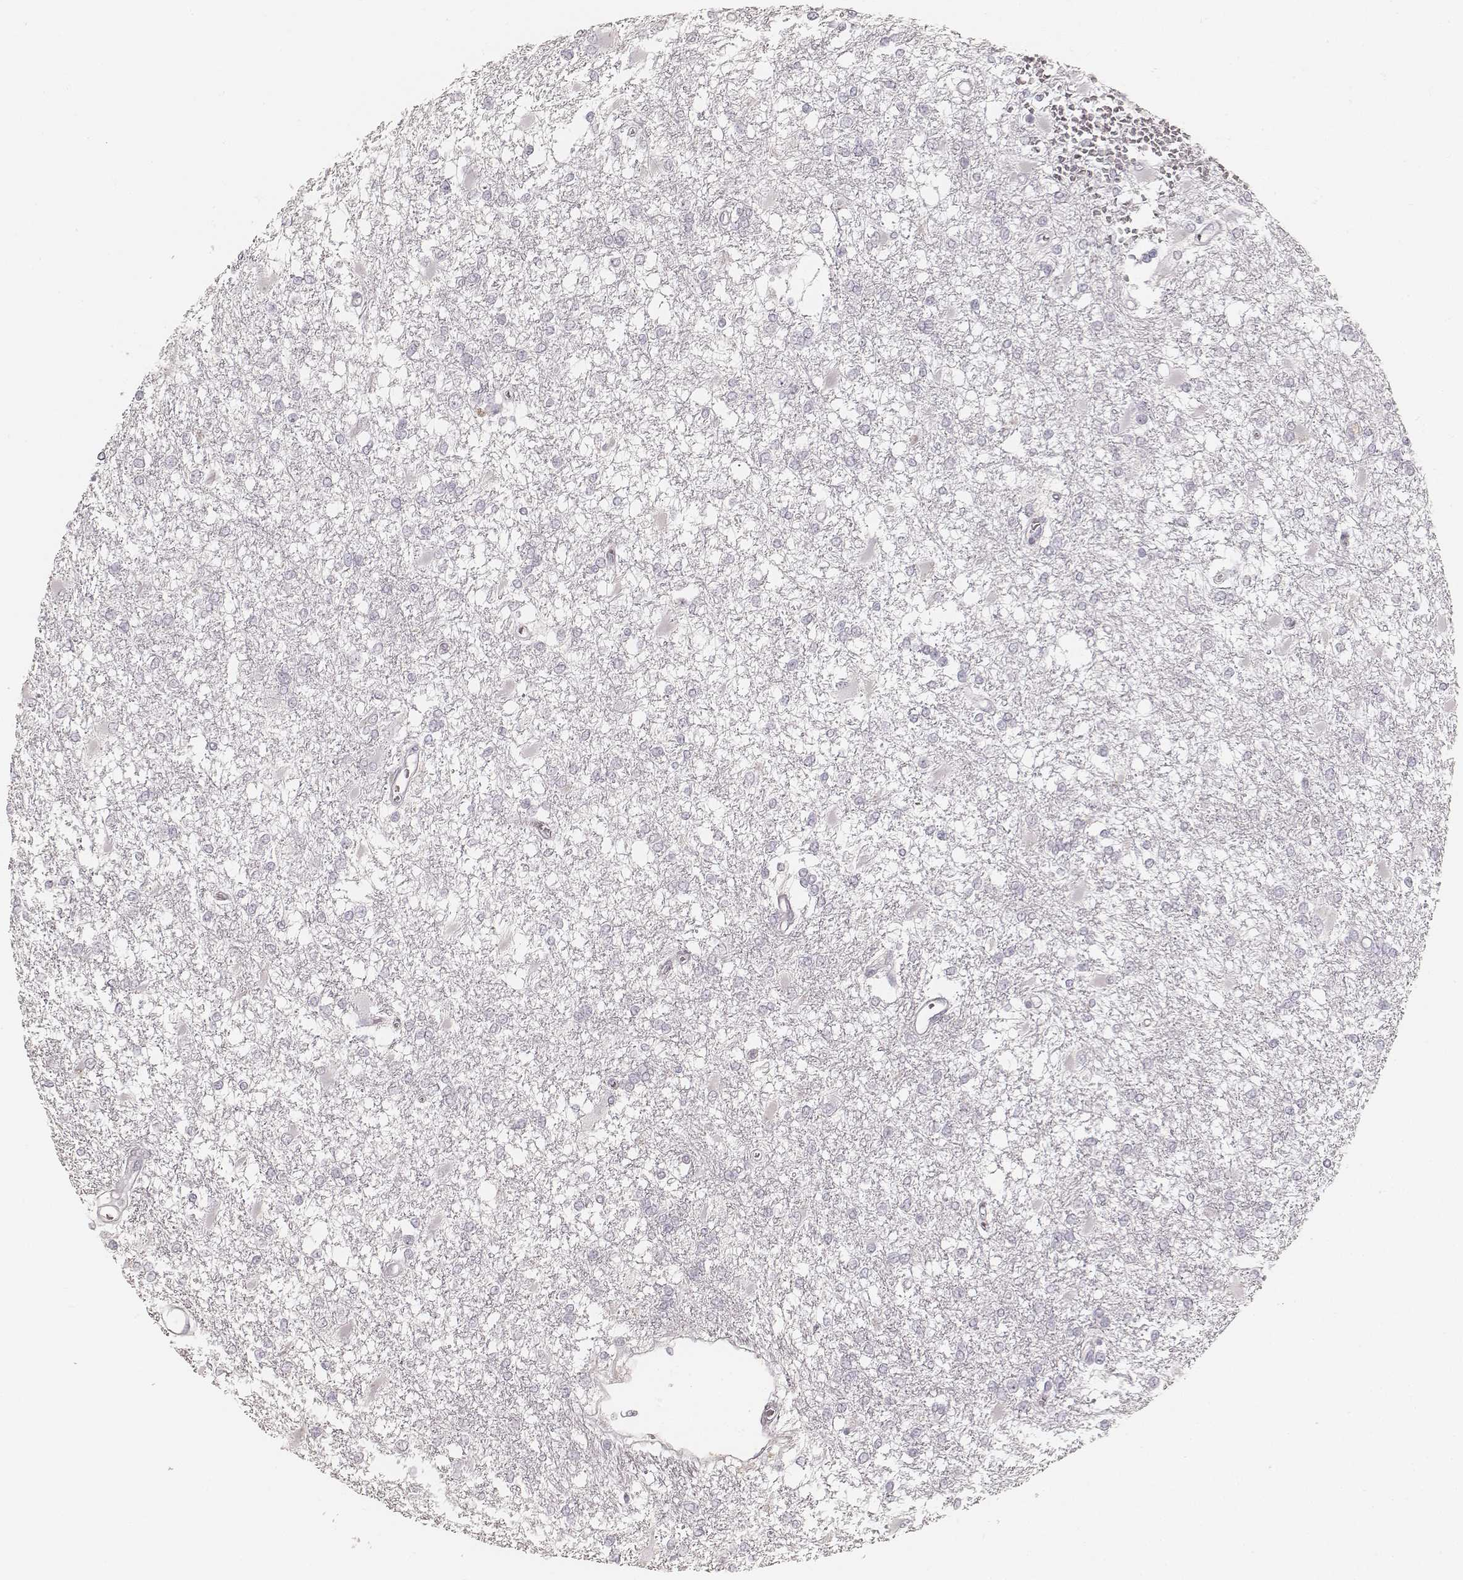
{"staining": {"intensity": "negative", "quantity": "none", "location": "none"}, "tissue": "glioma", "cell_type": "Tumor cells", "image_type": "cancer", "snomed": [{"axis": "morphology", "description": "Glioma, malignant, High grade"}, {"axis": "topography", "description": "Cerebral cortex"}], "caption": "This is an IHC micrograph of human malignant high-grade glioma. There is no expression in tumor cells.", "gene": "KRT31", "patient": {"sex": "male", "age": 79}}